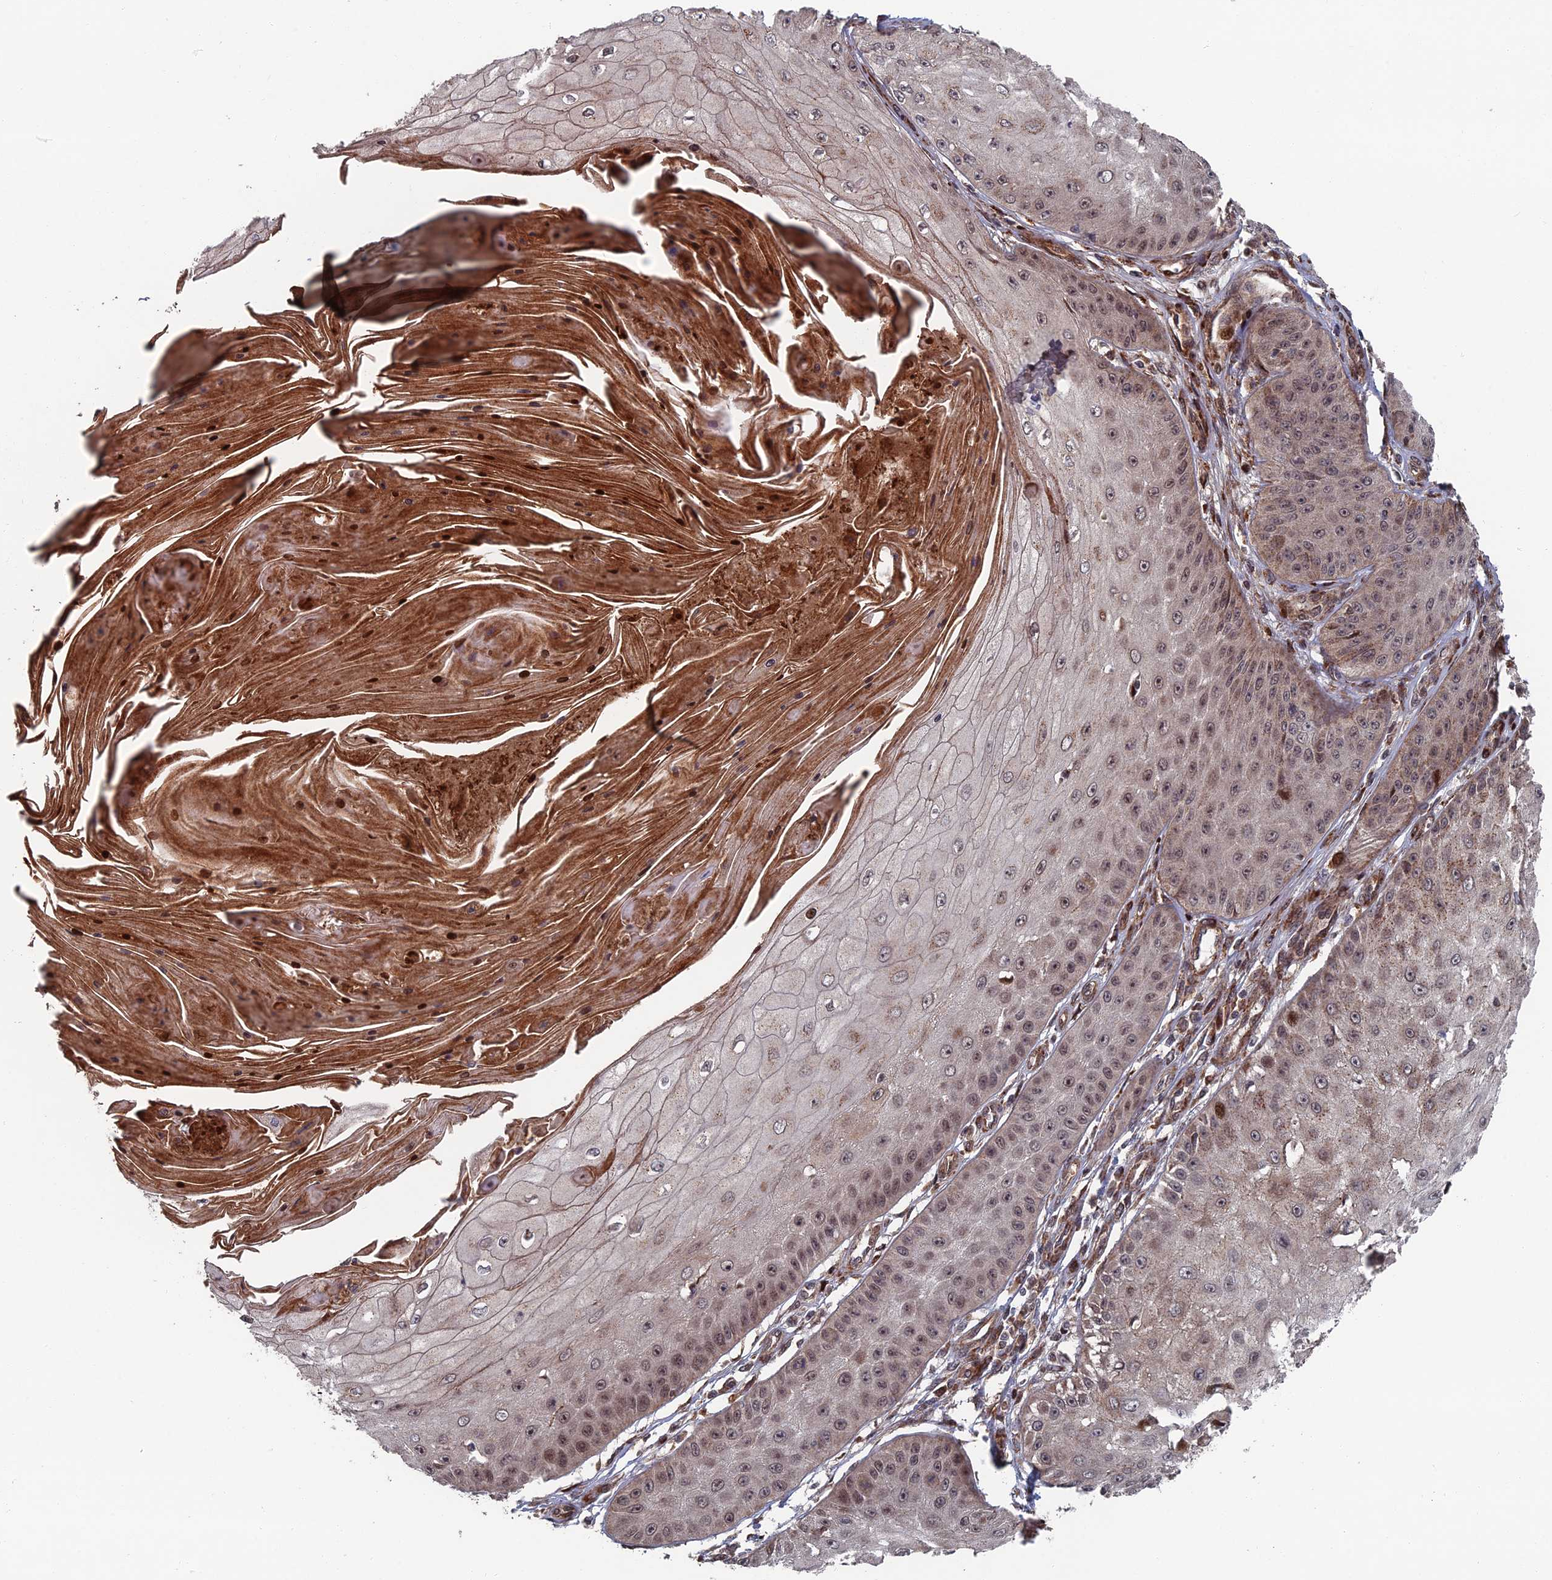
{"staining": {"intensity": "strong", "quantity": "<25%", "location": "nuclear"}, "tissue": "skin cancer", "cell_type": "Tumor cells", "image_type": "cancer", "snomed": [{"axis": "morphology", "description": "Squamous cell carcinoma, NOS"}, {"axis": "topography", "description": "Skin"}], "caption": "Immunohistochemical staining of human squamous cell carcinoma (skin) shows strong nuclear protein positivity in approximately <25% of tumor cells.", "gene": "GTF2IRD1", "patient": {"sex": "male", "age": 70}}